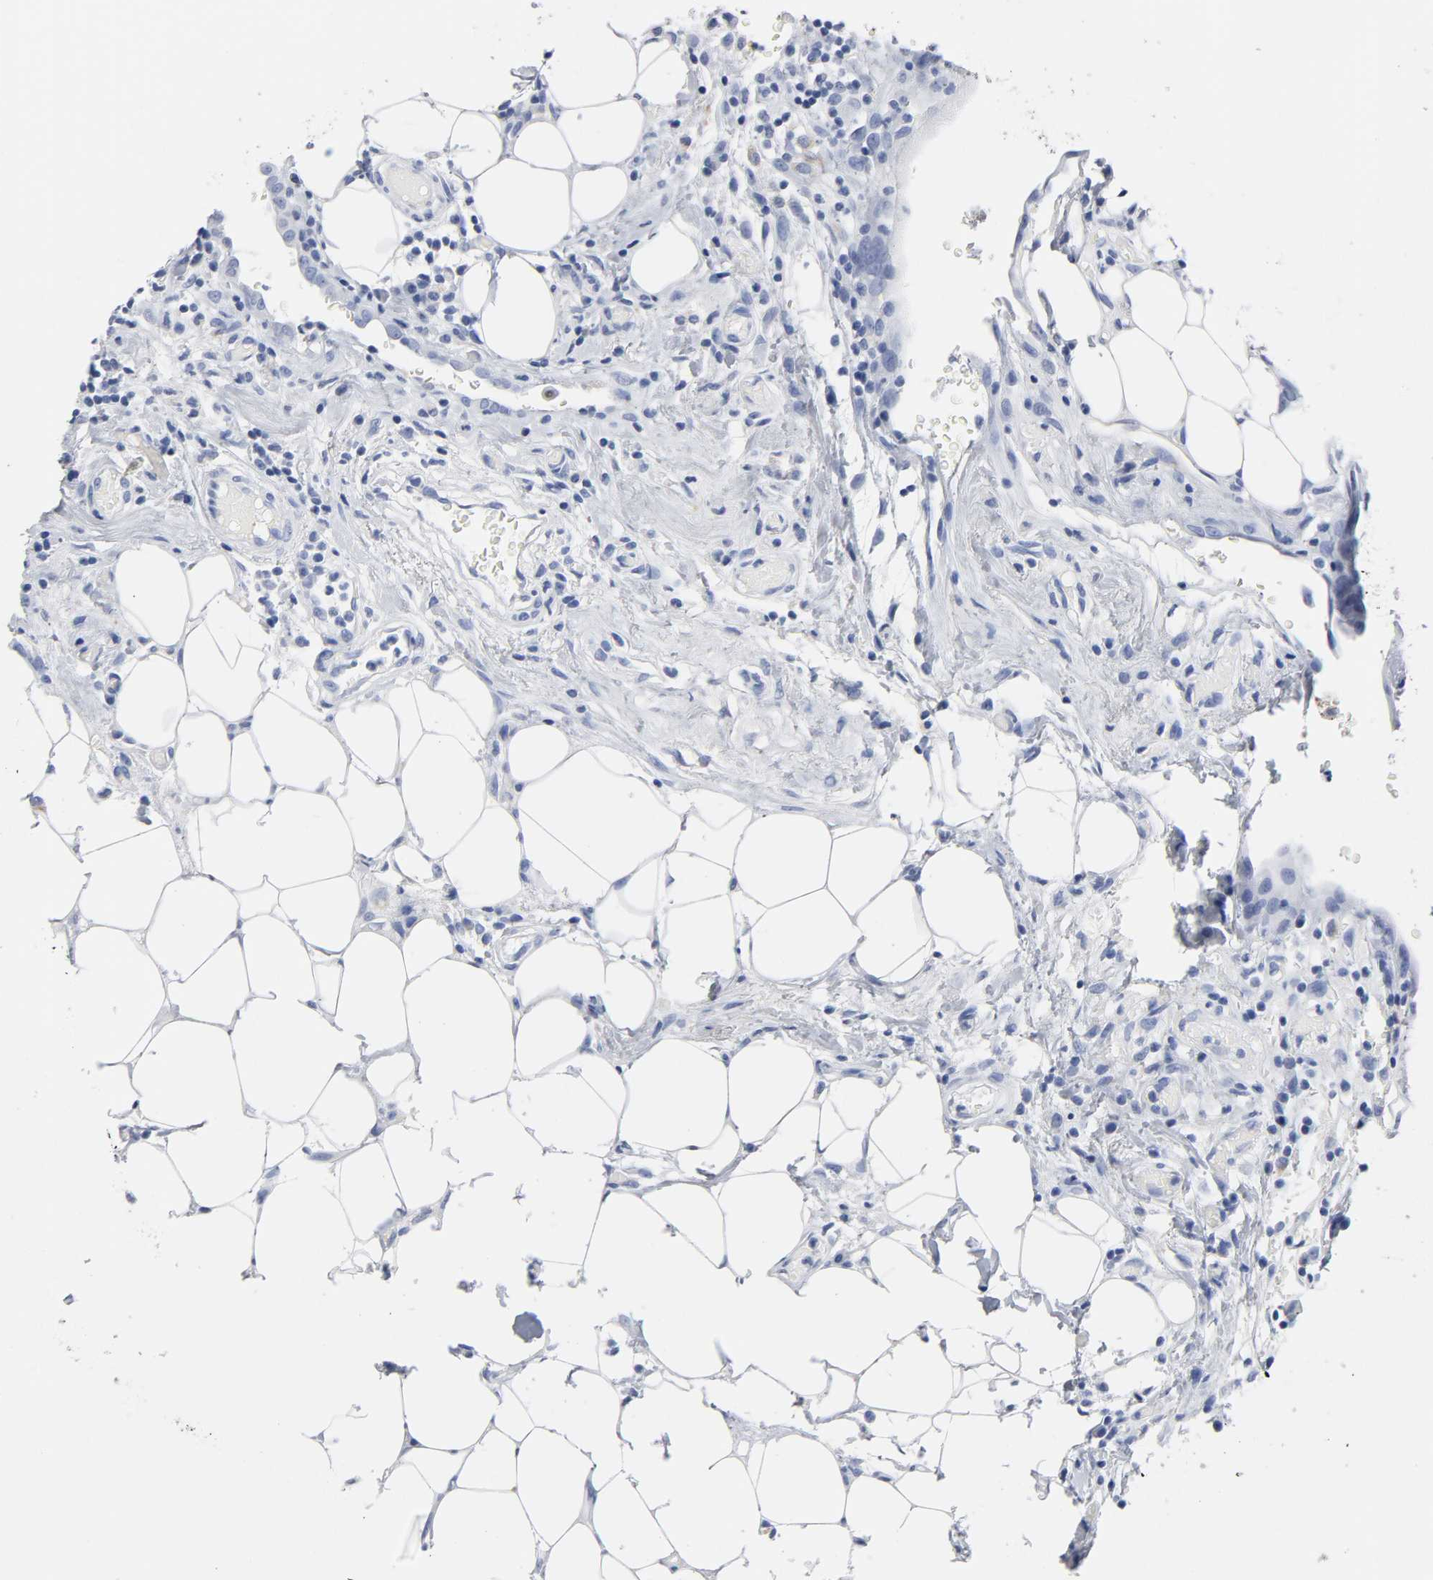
{"staining": {"intensity": "negative", "quantity": "none", "location": "none"}, "tissue": "colorectal cancer", "cell_type": "Tumor cells", "image_type": "cancer", "snomed": [{"axis": "morphology", "description": "Adenocarcinoma, NOS"}, {"axis": "topography", "description": "Colon"}], "caption": "Immunohistochemistry of human colorectal cancer (adenocarcinoma) demonstrates no staining in tumor cells.", "gene": "PLP1", "patient": {"sex": "female", "age": 86}}